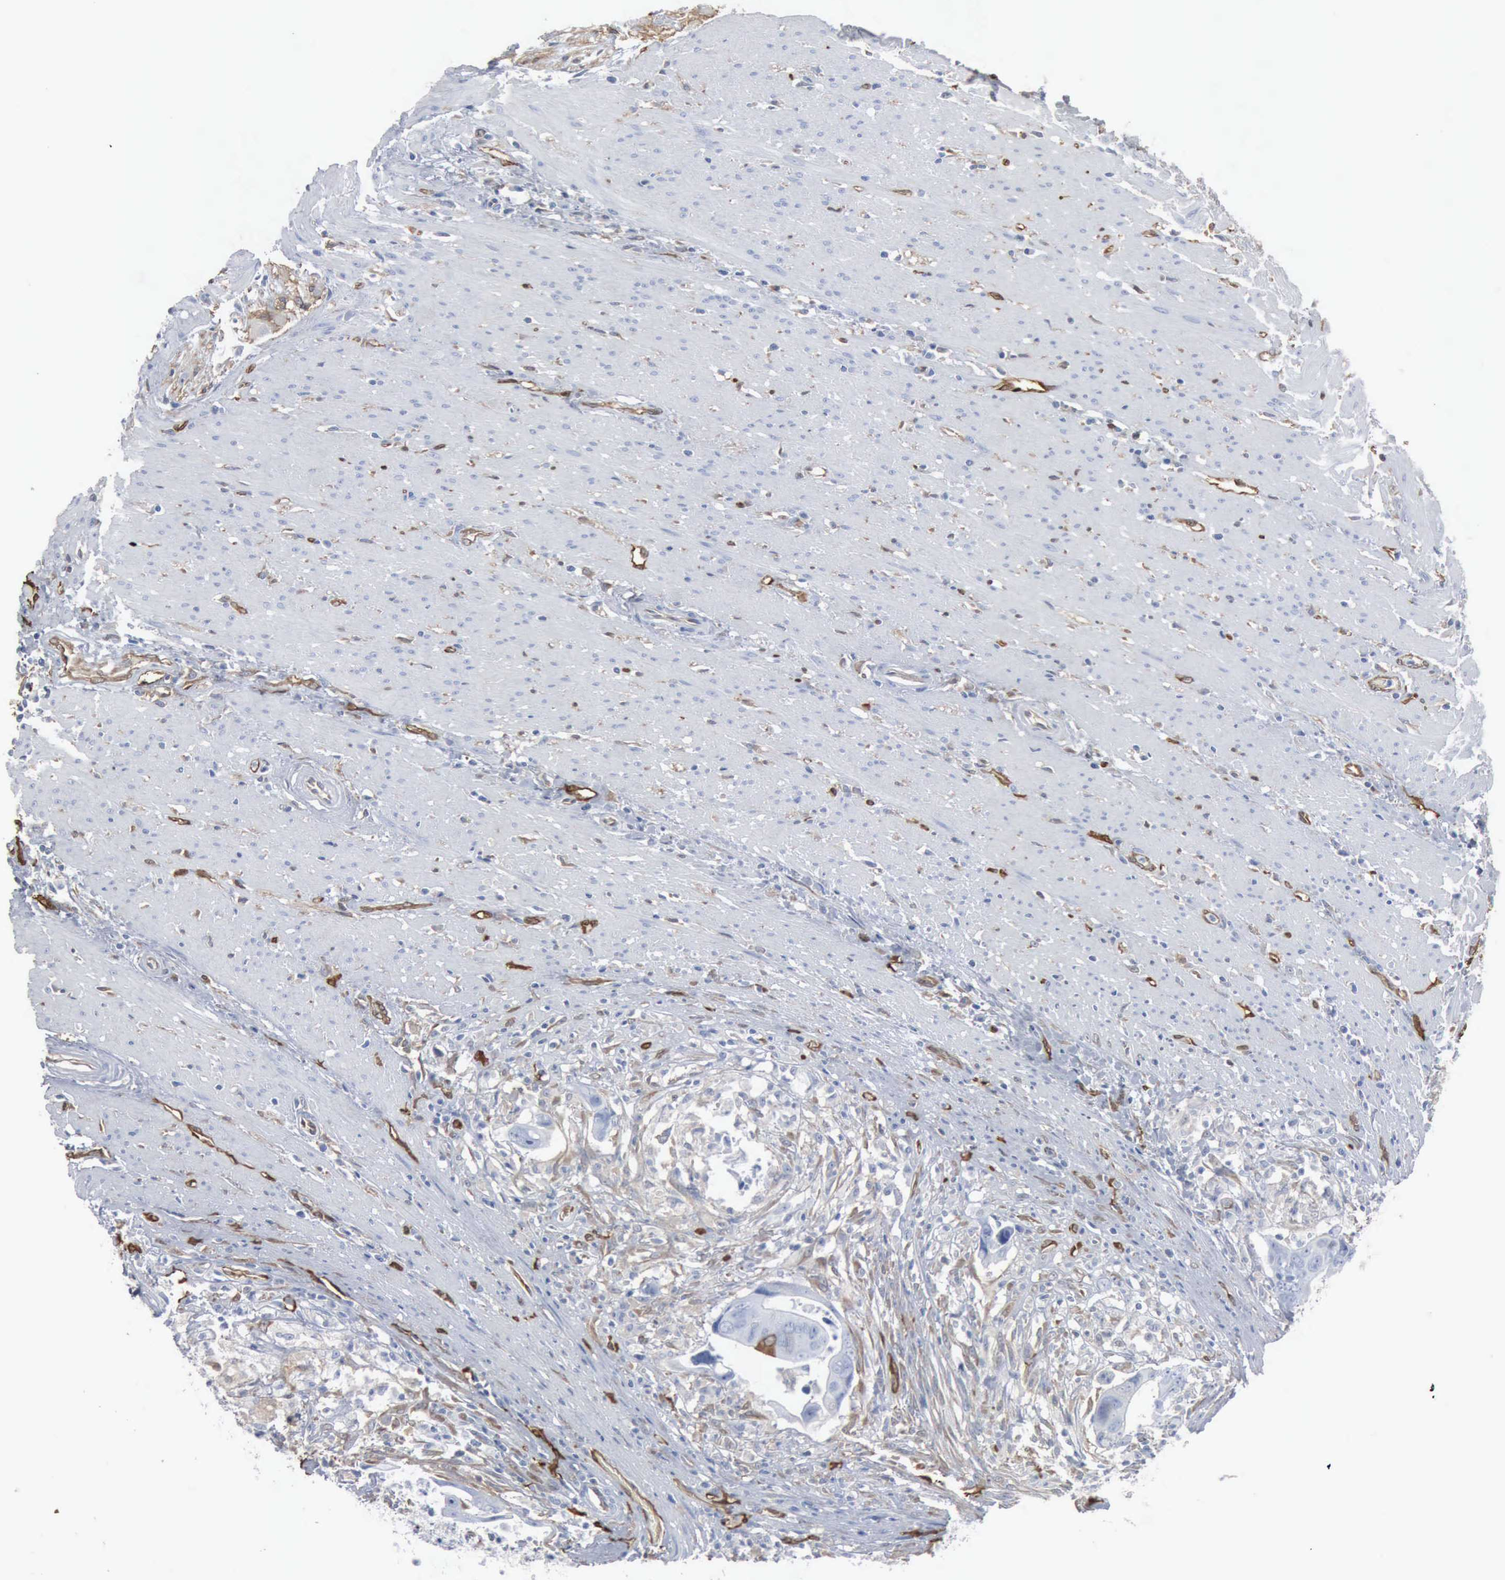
{"staining": {"intensity": "negative", "quantity": "none", "location": "none"}, "tissue": "colorectal cancer", "cell_type": "Tumor cells", "image_type": "cancer", "snomed": [{"axis": "morphology", "description": "Adenocarcinoma, NOS"}, {"axis": "topography", "description": "Rectum"}], "caption": "Tumor cells are negative for protein expression in human colorectal cancer.", "gene": "FSCN1", "patient": {"sex": "male", "age": 53}}